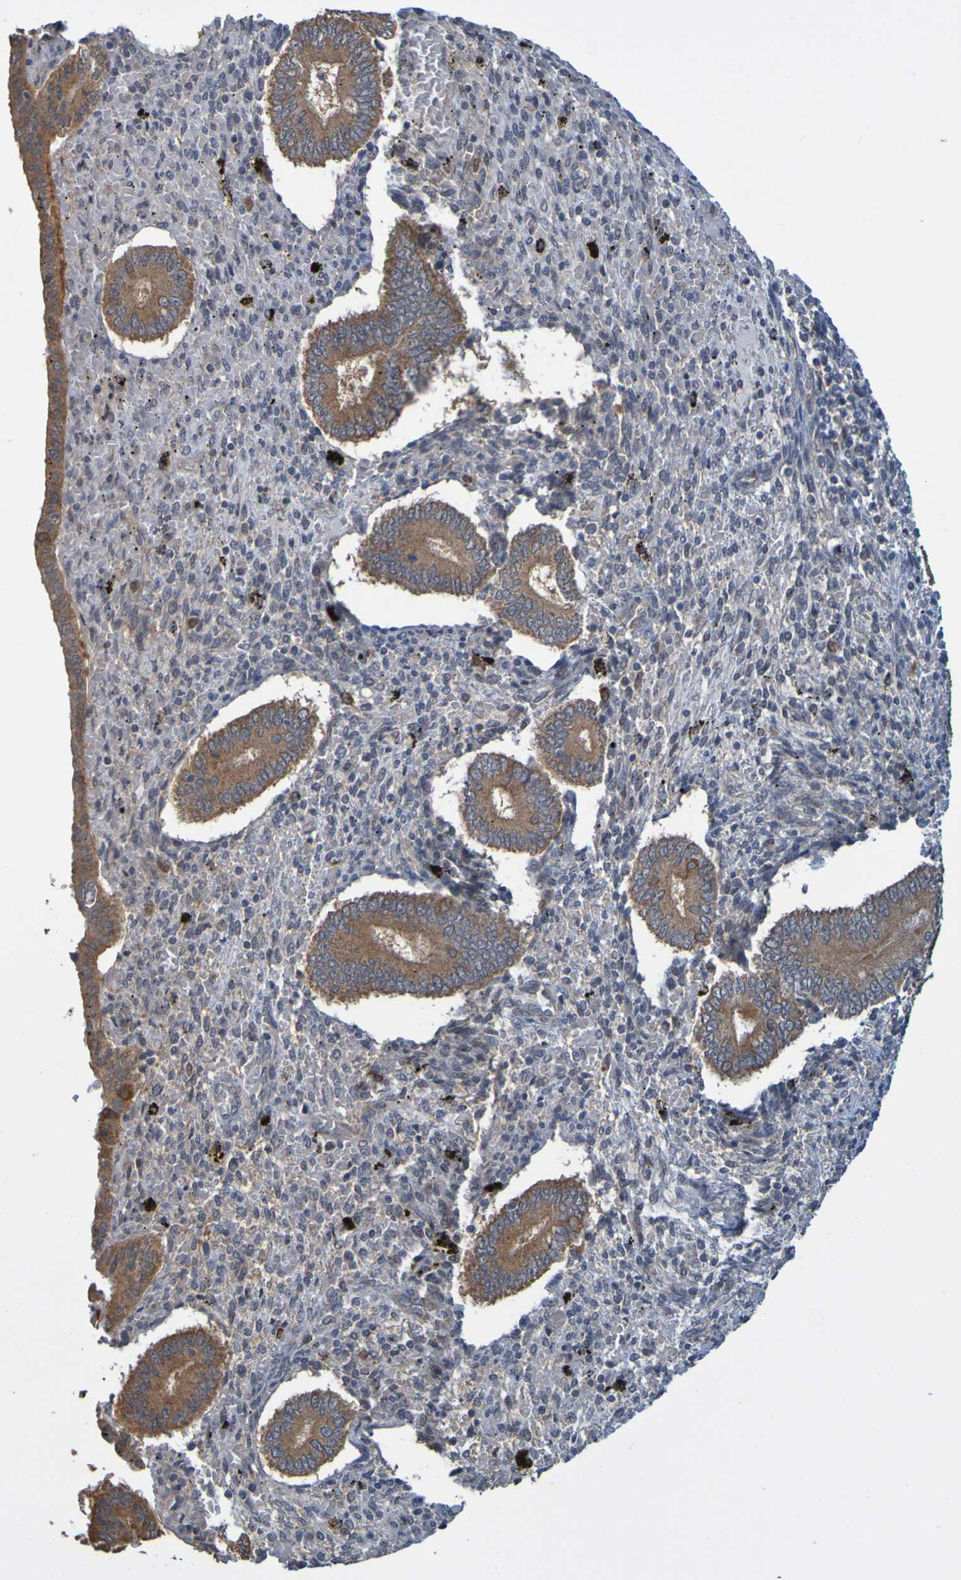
{"staining": {"intensity": "weak", "quantity": "<25%", "location": "cytoplasmic/membranous"}, "tissue": "endometrium", "cell_type": "Cells in endometrial stroma", "image_type": "normal", "snomed": [{"axis": "morphology", "description": "Normal tissue, NOS"}, {"axis": "topography", "description": "Endometrium"}], "caption": "Immunohistochemical staining of benign endometrium exhibits no significant expression in cells in endometrial stroma. (Brightfield microscopy of DAB immunohistochemistry (IHC) at high magnification).", "gene": "NAV2", "patient": {"sex": "female", "age": 42}}